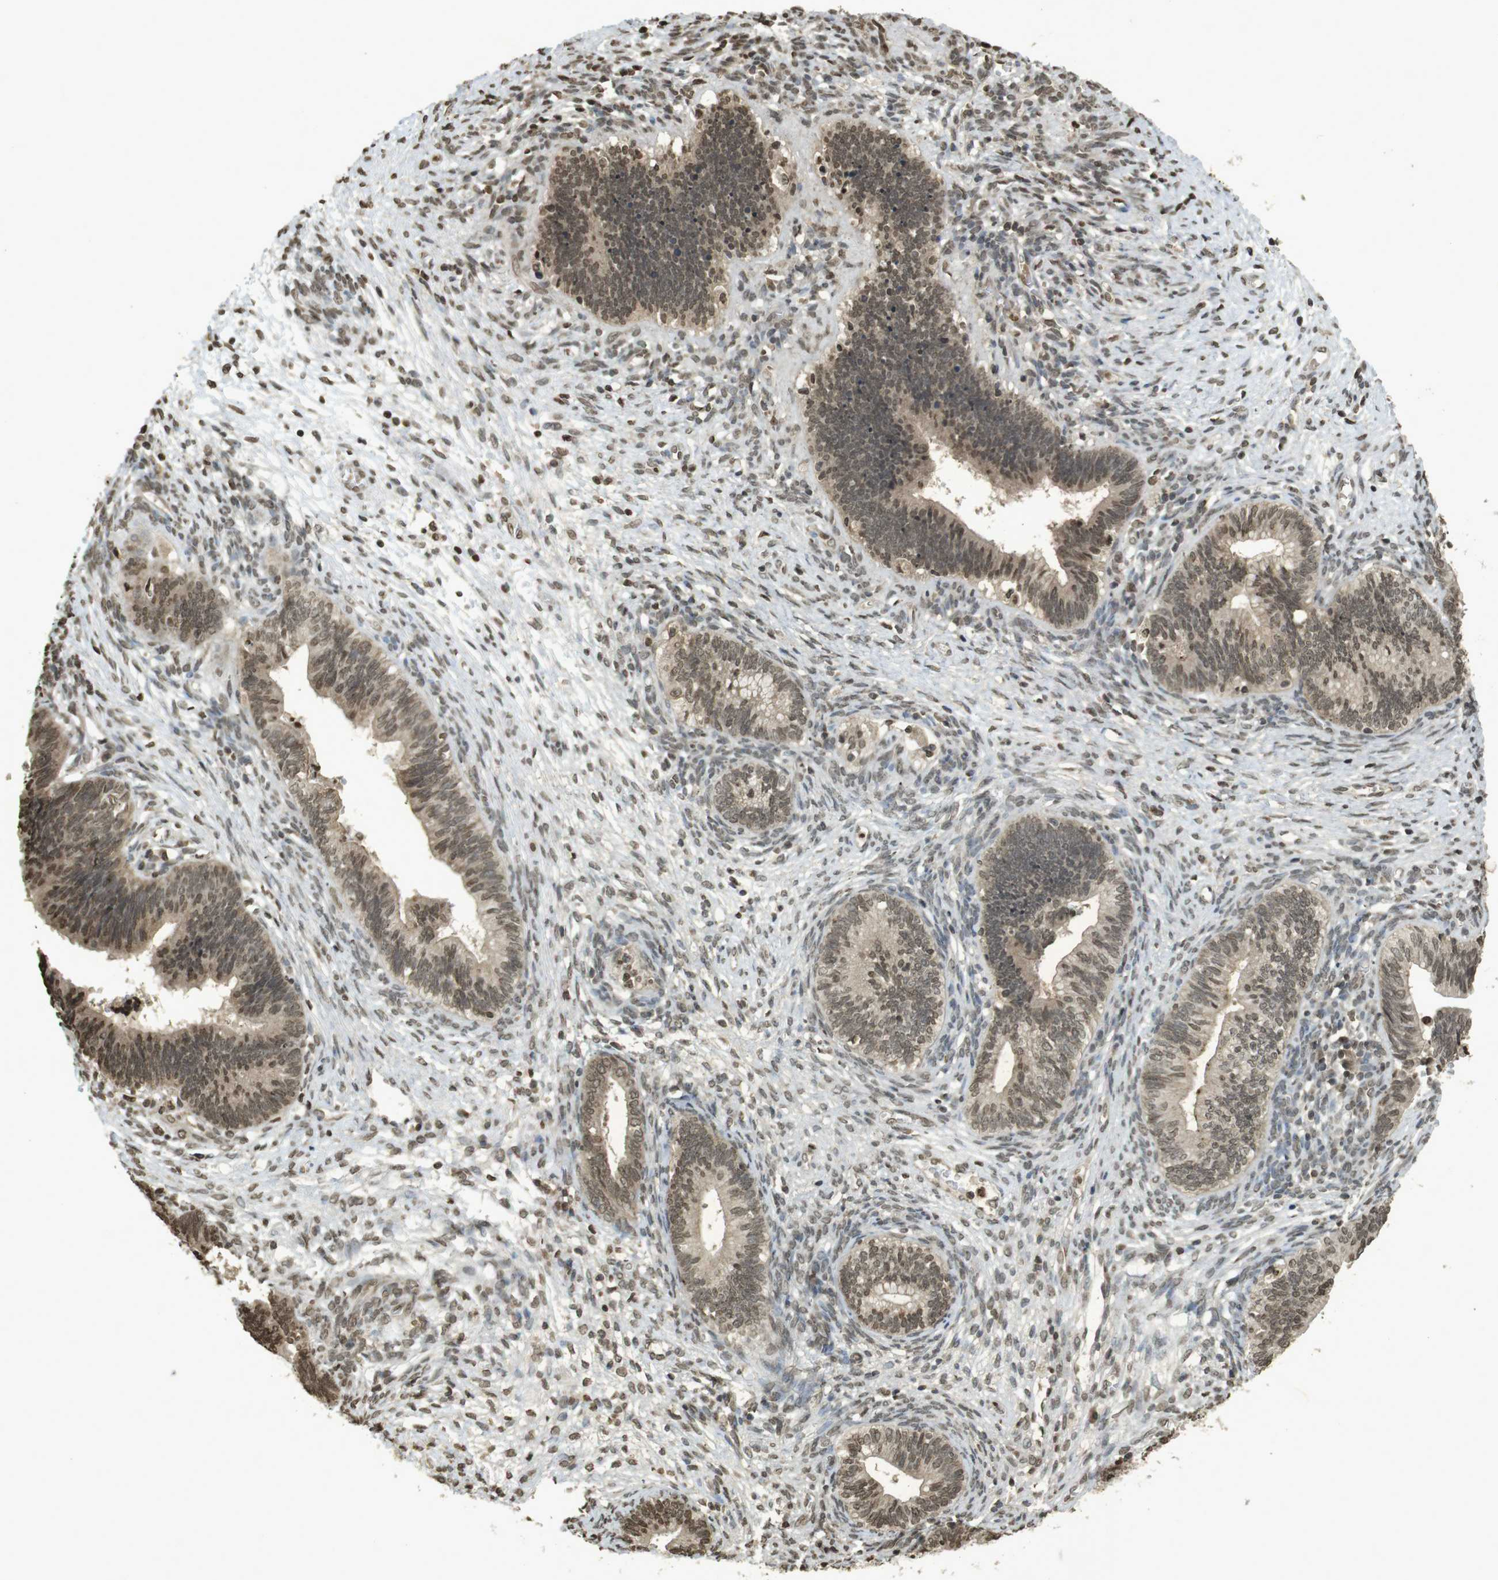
{"staining": {"intensity": "moderate", "quantity": ">75%", "location": "cytoplasmic/membranous,nuclear"}, "tissue": "cervical cancer", "cell_type": "Tumor cells", "image_type": "cancer", "snomed": [{"axis": "morphology", "description": "Adenocarcinoma, NOS"}, {"axis": "topography", "description": "Cervix"}], "caption": "Immunohistochemical staining of cervical adenocarcinoma shows medium levels of moderate cytoplasmic/membranous and nuclear protein positivity in approximately >75% of tumor cells. (Stains: DAB in brown, nuclei in blue, Microscopy: brightfield microscopy at high magnification).", "gene": "ORC4", "patient": {"sex": "female", "age": 44}}